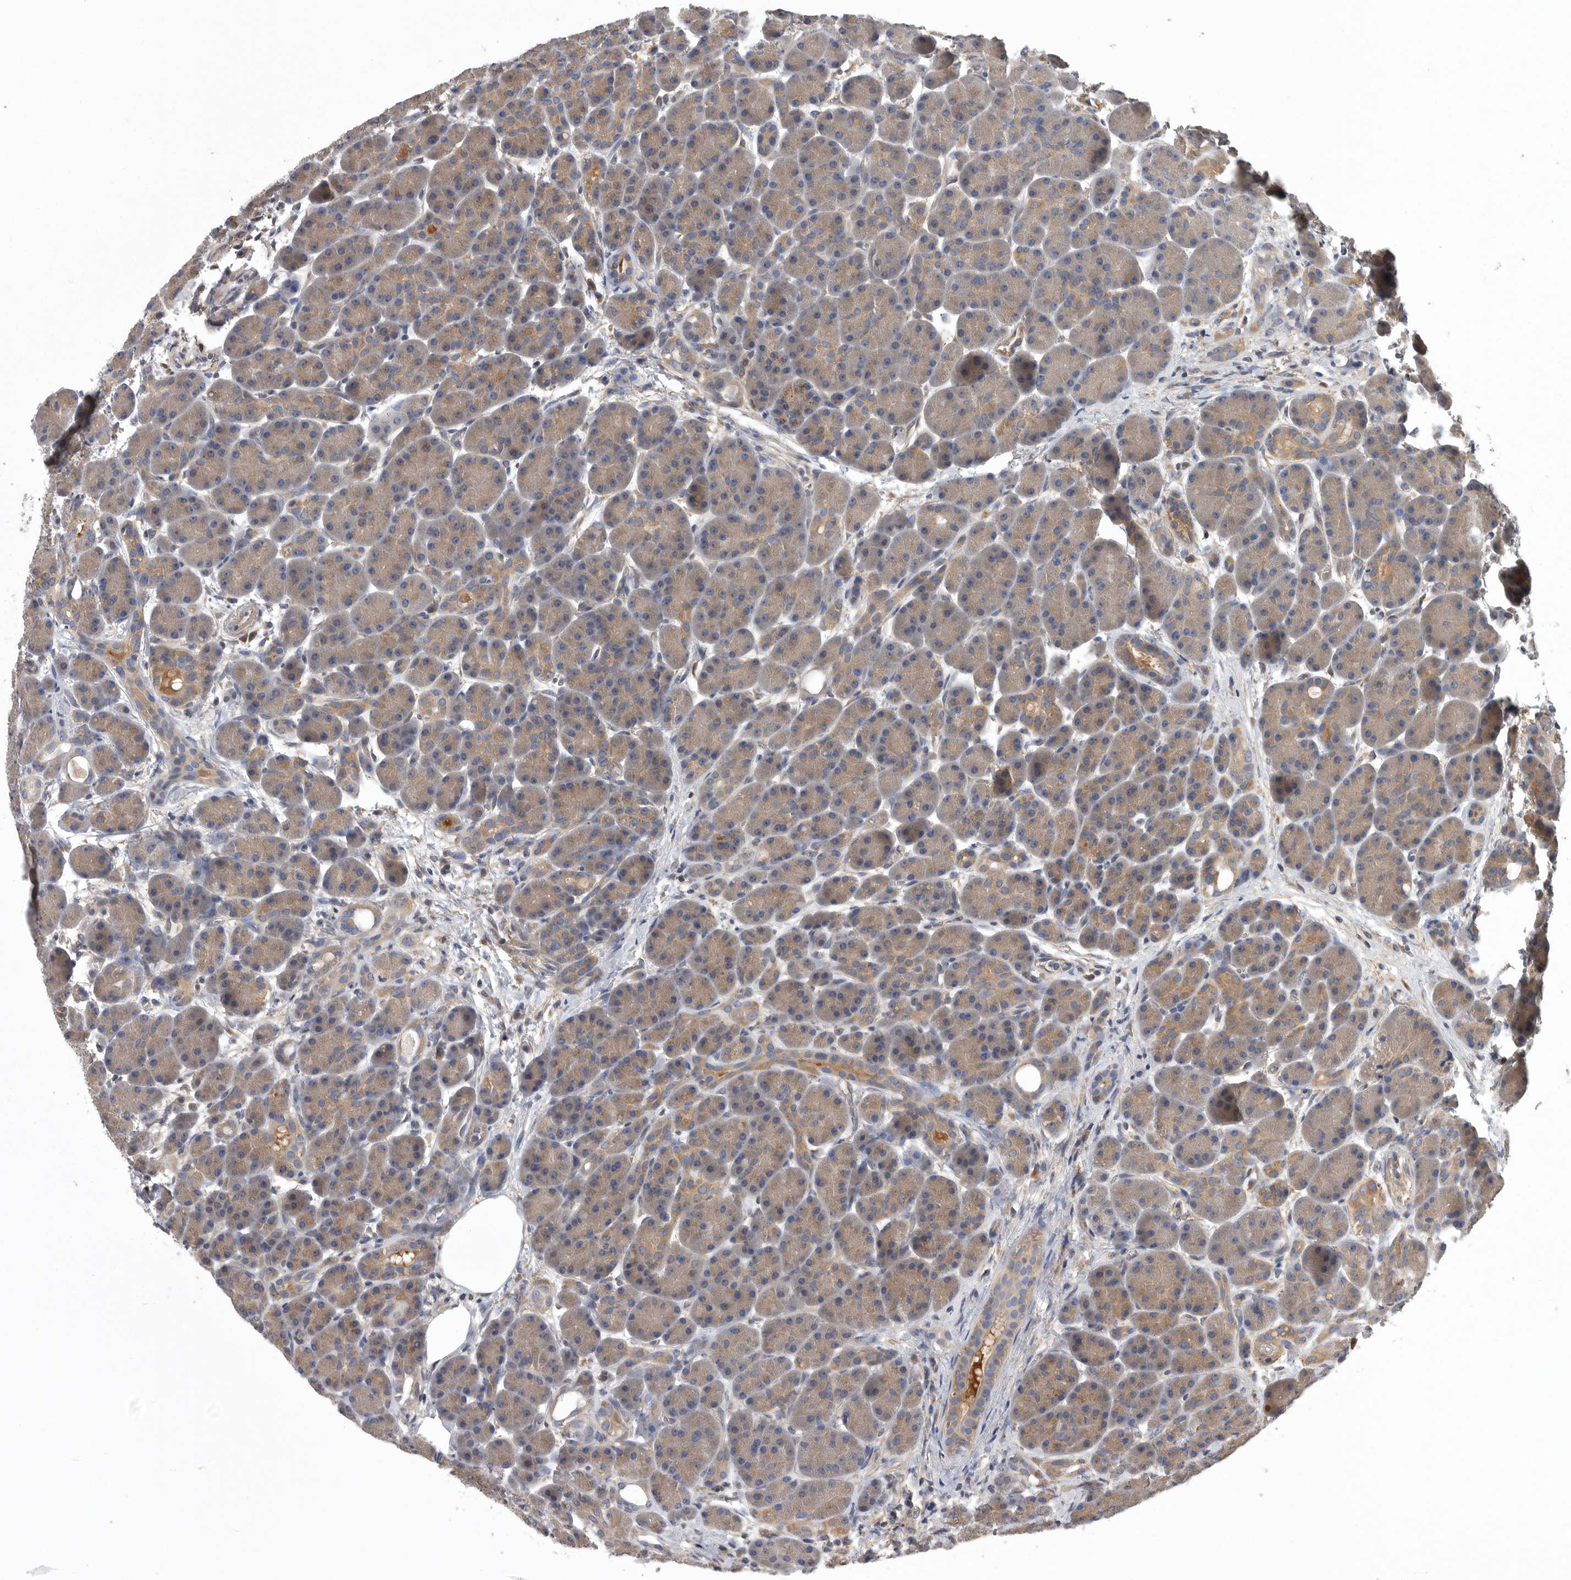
{"staining": {"intensity": "weak", "quantity": ">75%", "location": "cytoplasmic/membranous"}, "tissue": "pancreas", "cell_type": "Exocrine glandular cells", "image_type": "normal", "snomed": [{"axis": "morphology", "description": "Normal tissue, NOS"}, {"axis": "topography", "description": "Pancreas"}], "caption": "Protein expression analysis of benign human pancreas reveals weak cytoplasmic/membranous expression in approximately >75% of exocrine glandular cells. (DAB (3,3'-diaminobenzidine) IHC with brightfield microscopy, high magnification).", "gene": "OXR1", "patient": {"sex": "male", "age": 63}}